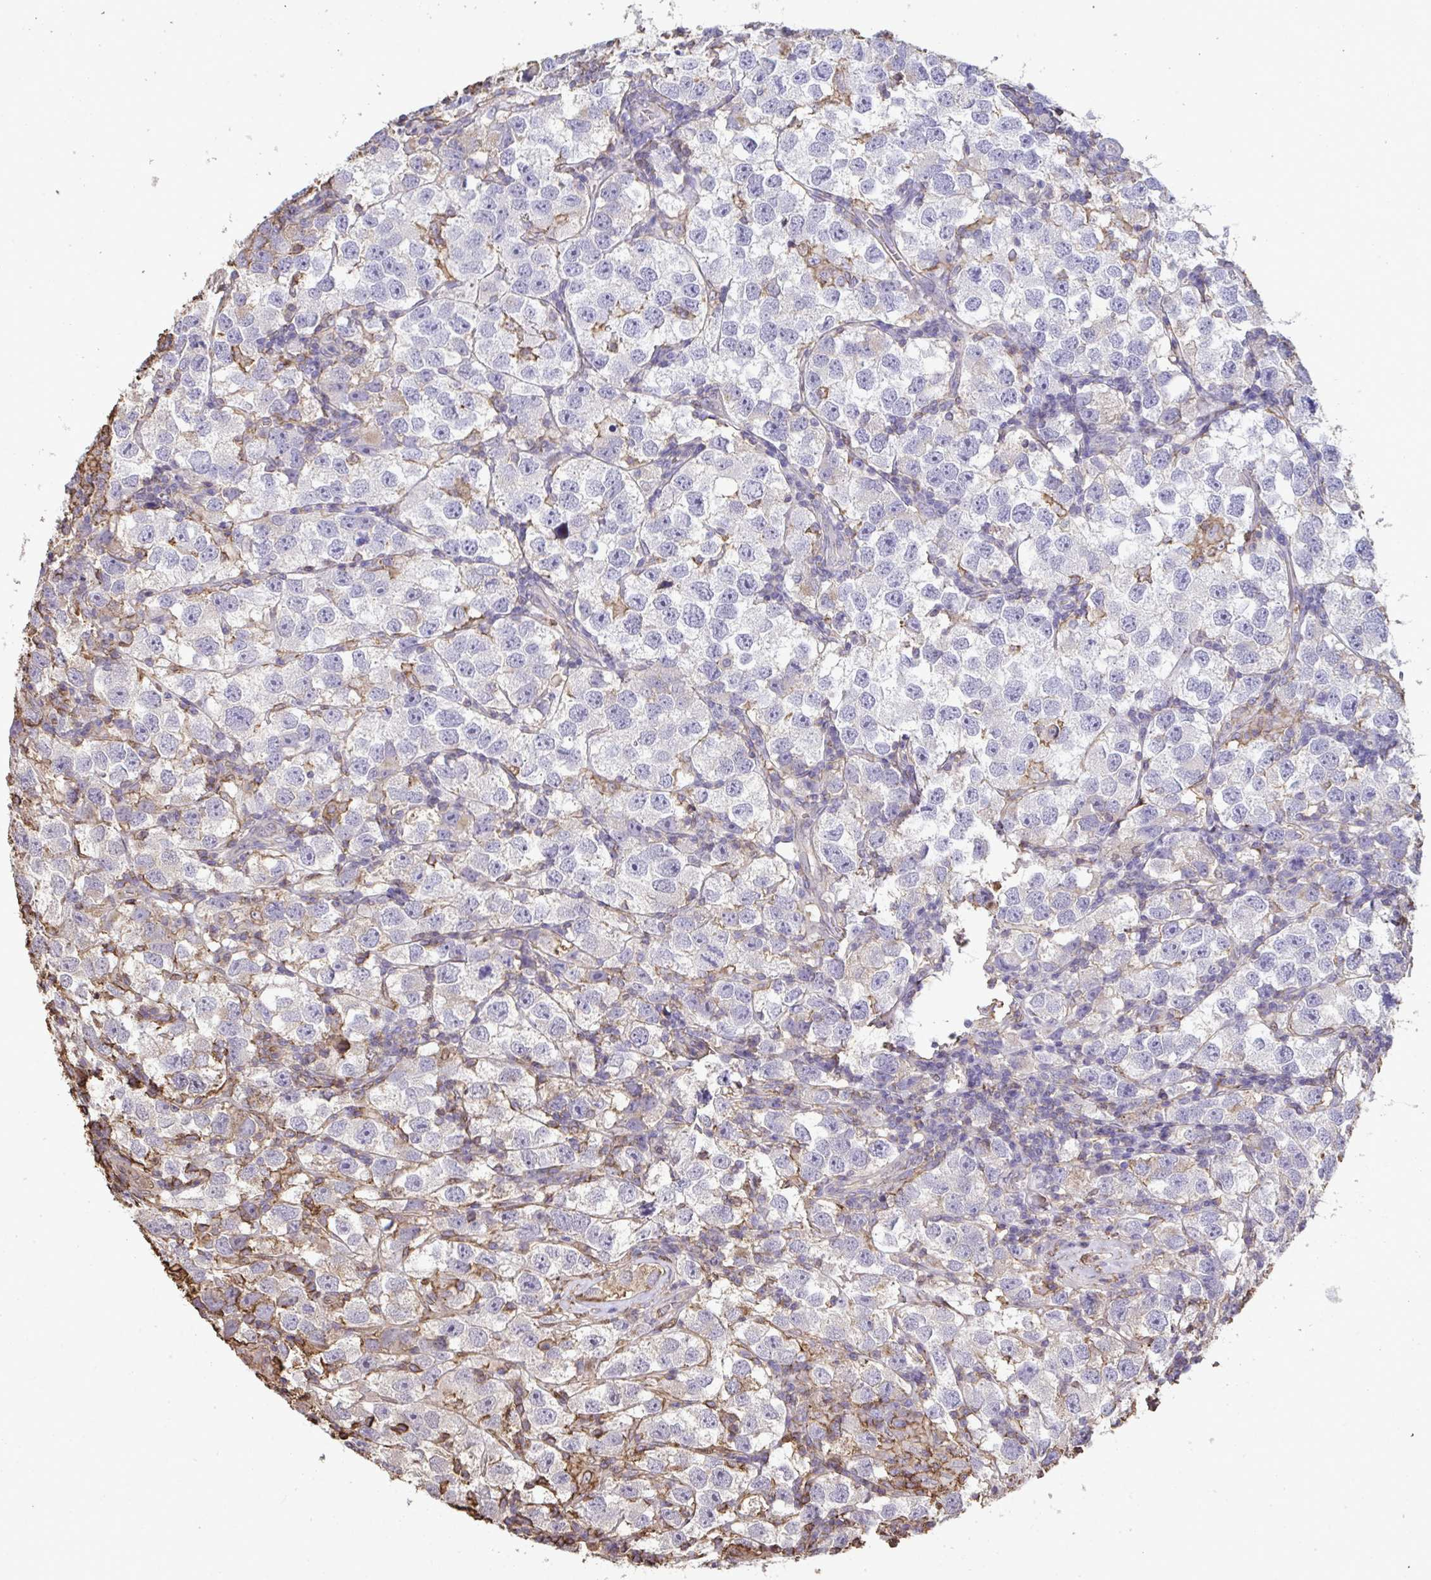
{"staining": {"intensity": "weak", "quantity": "<25%", "location": "cytoplasmic/membranous"}, "tissue": "testis cancer", "cell_type": "Tumor cells", "image_type": "cancer", "snomed": [{"axis": "morphology", "description": "Seminoma, NOS"}, {"axis": "topography", "description": "Testis"}], "caption": "Human seminoma (testis) stained for a protein using immunohistochemistry (IHC) exhibits no staining in tumor cells.", "gene": "ANXA5", "patient": {"sex": "male", "age": 26}}